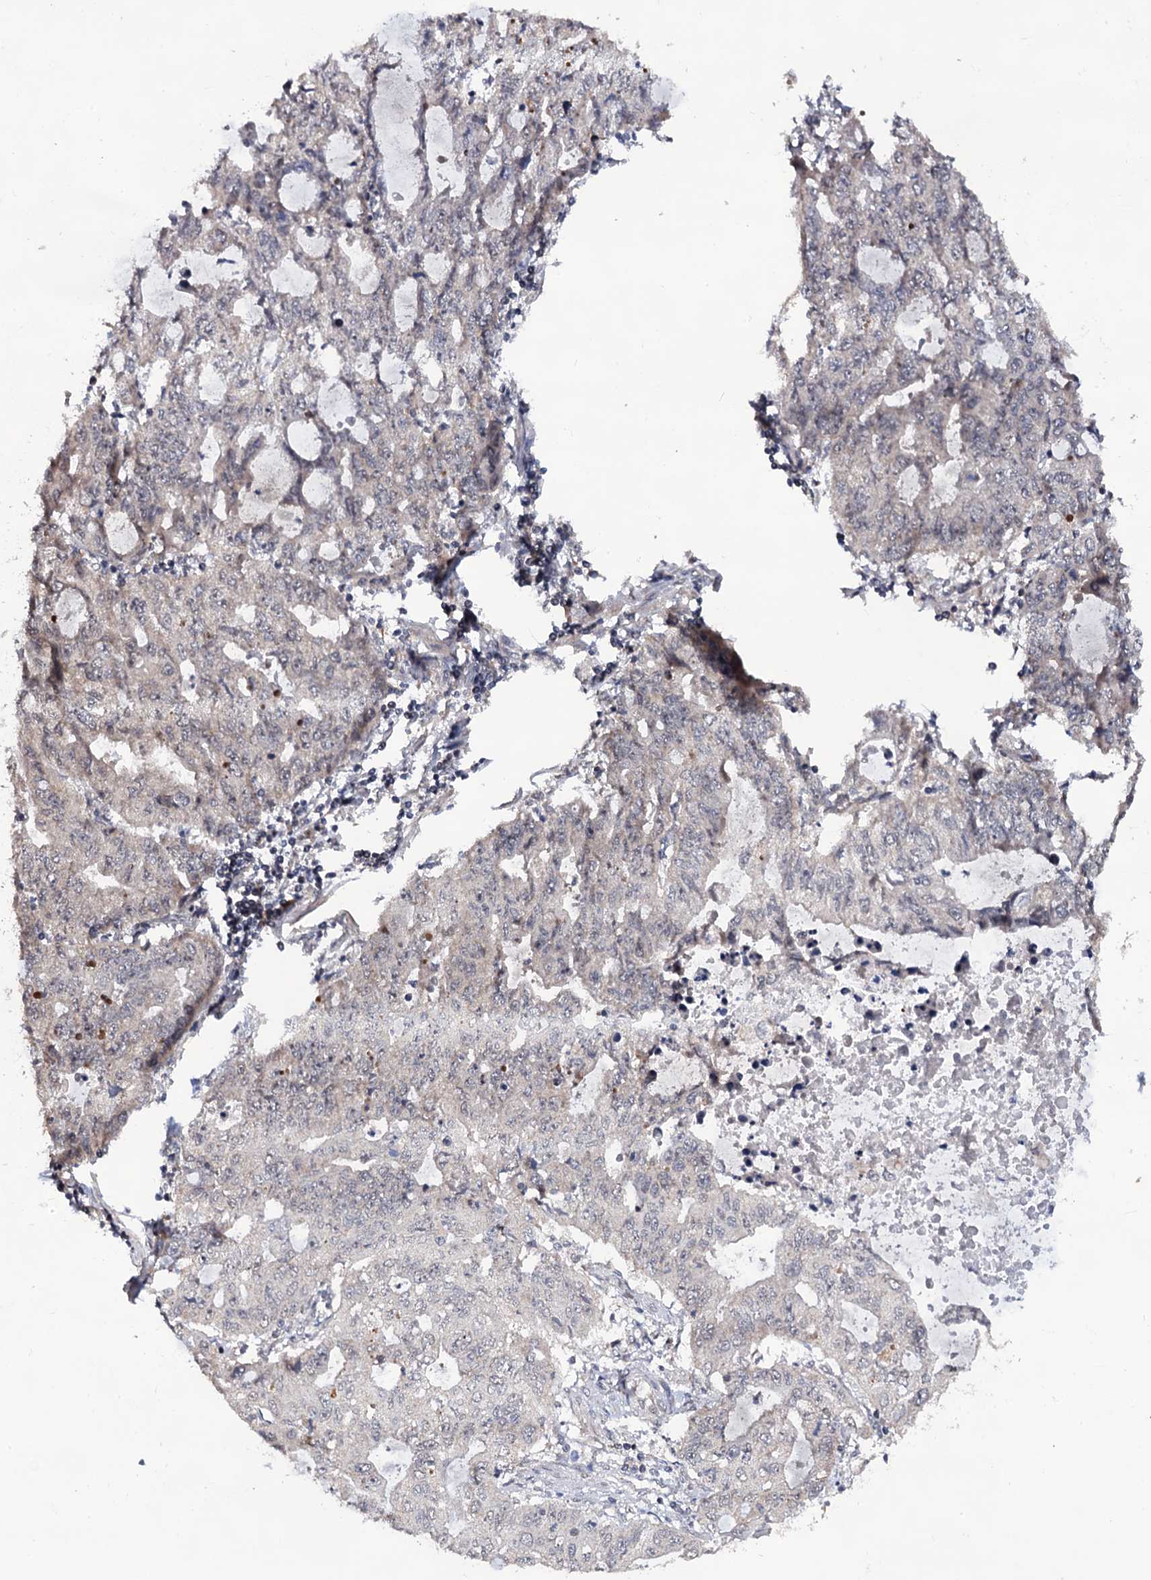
{"staining": {"intensity": "weak", "quantity": "<25%", "location": "cytoplasmic/membranous"}, "tissue": "stomach cancer", "cell_type": "Tumor cells", "image_type": "cancer", "snomed": [{"axis": "morphology", "description": "Adenocarcinoma, NOS"}, {"axis": "topography", "description": "Stomach, lower"}], "caption": "This micrograph is of stomach cancer stained with IHC to label a protein in brown with the nuclei are counter-stained blue. There is no staining in tumor cells.", "gene": "LRRC63", "patient": {"sex": "female", "age": 43}}